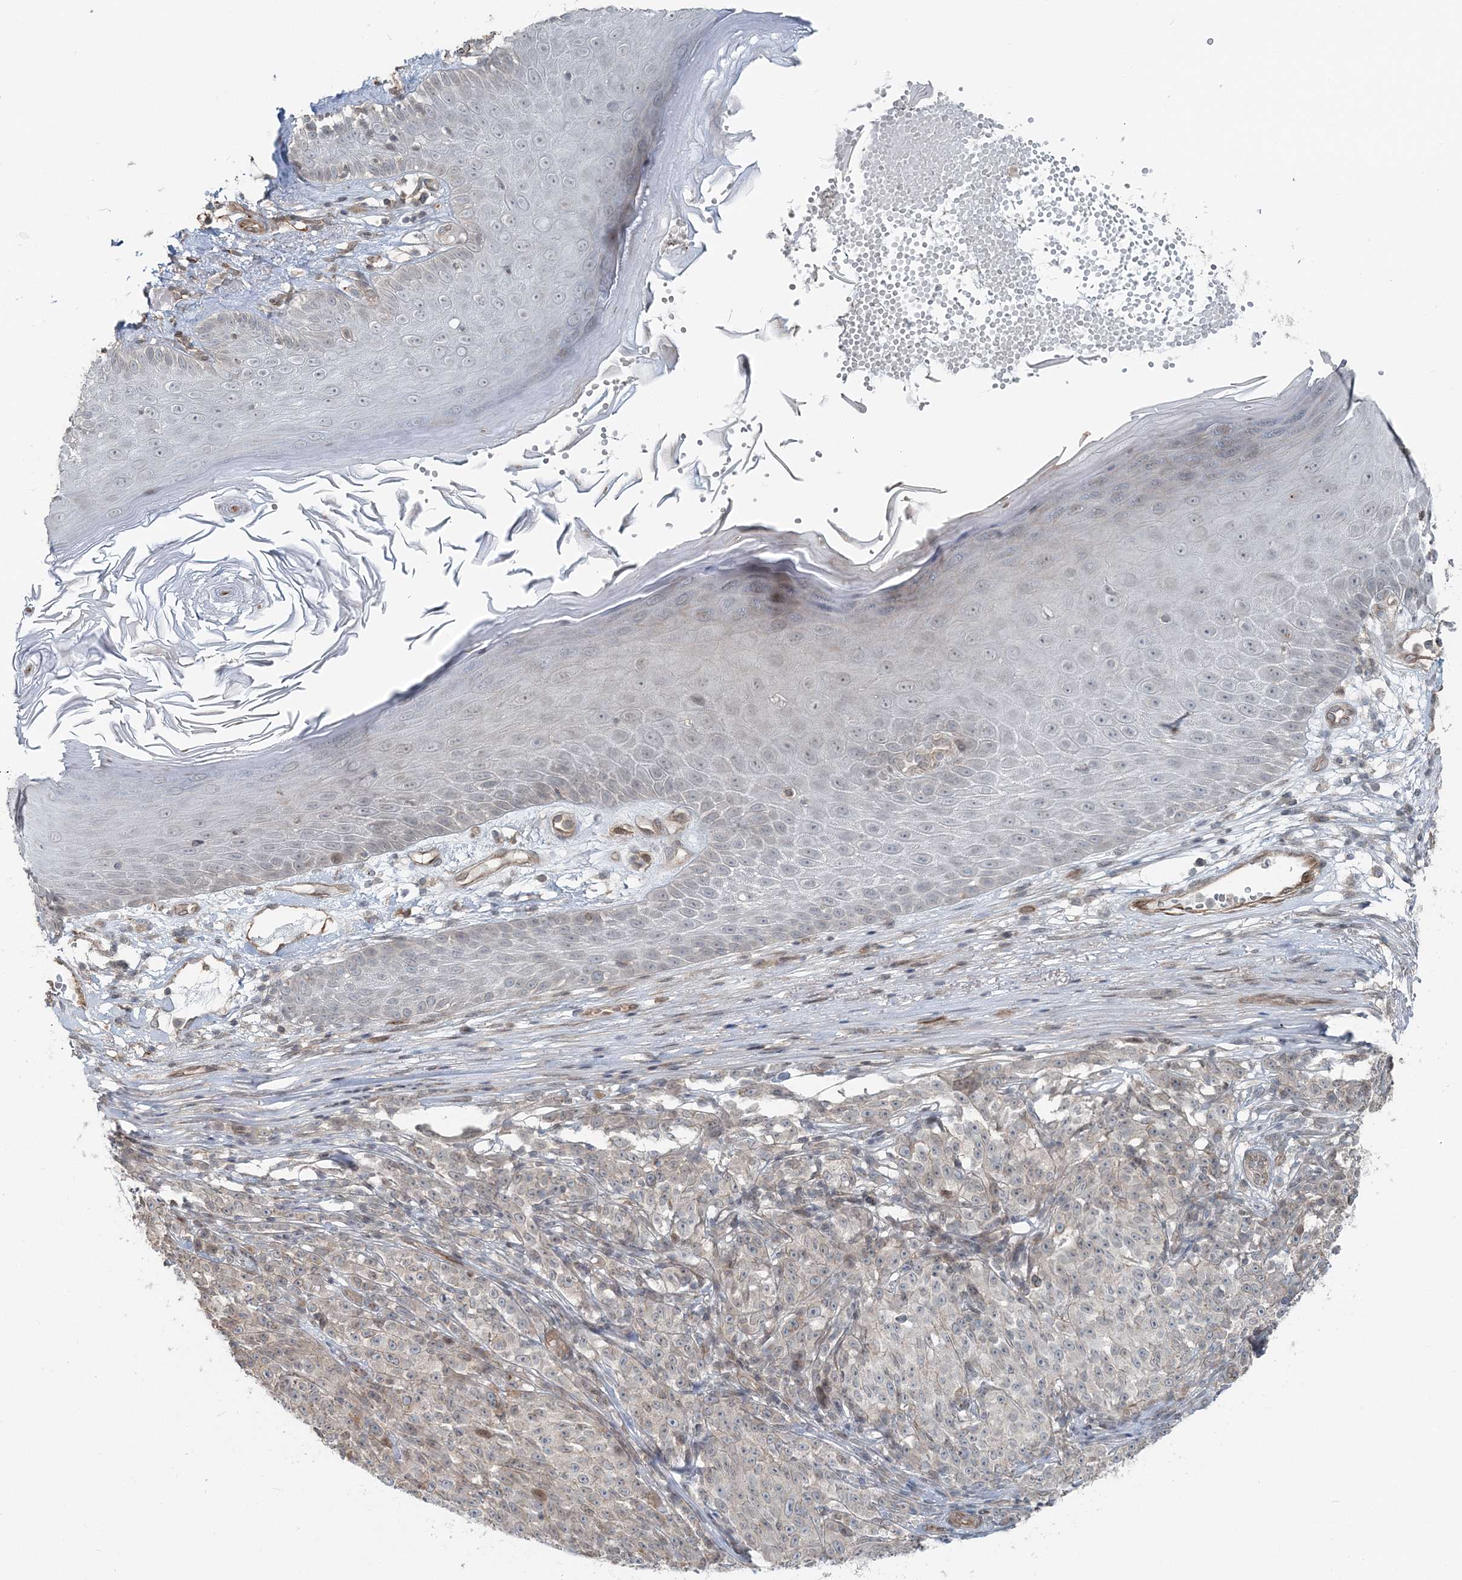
{"staining": {"intensity": "negative", "quantity": "none", "location": "none"}, "tissue": "melanoma", "cell_type": "Tumor cells", "image_type": "cancer", "snomed": [{"axis": "morphology", "description": "Malignant melanoma, NOS"}, {"axis": "topography", "description": "Skin"}], "caption": "Micrograph shows no significant protein expression in tumor cells of melanoma.", "gene": "FBXL17", "patient": {"sex": "female", "age": 82}}